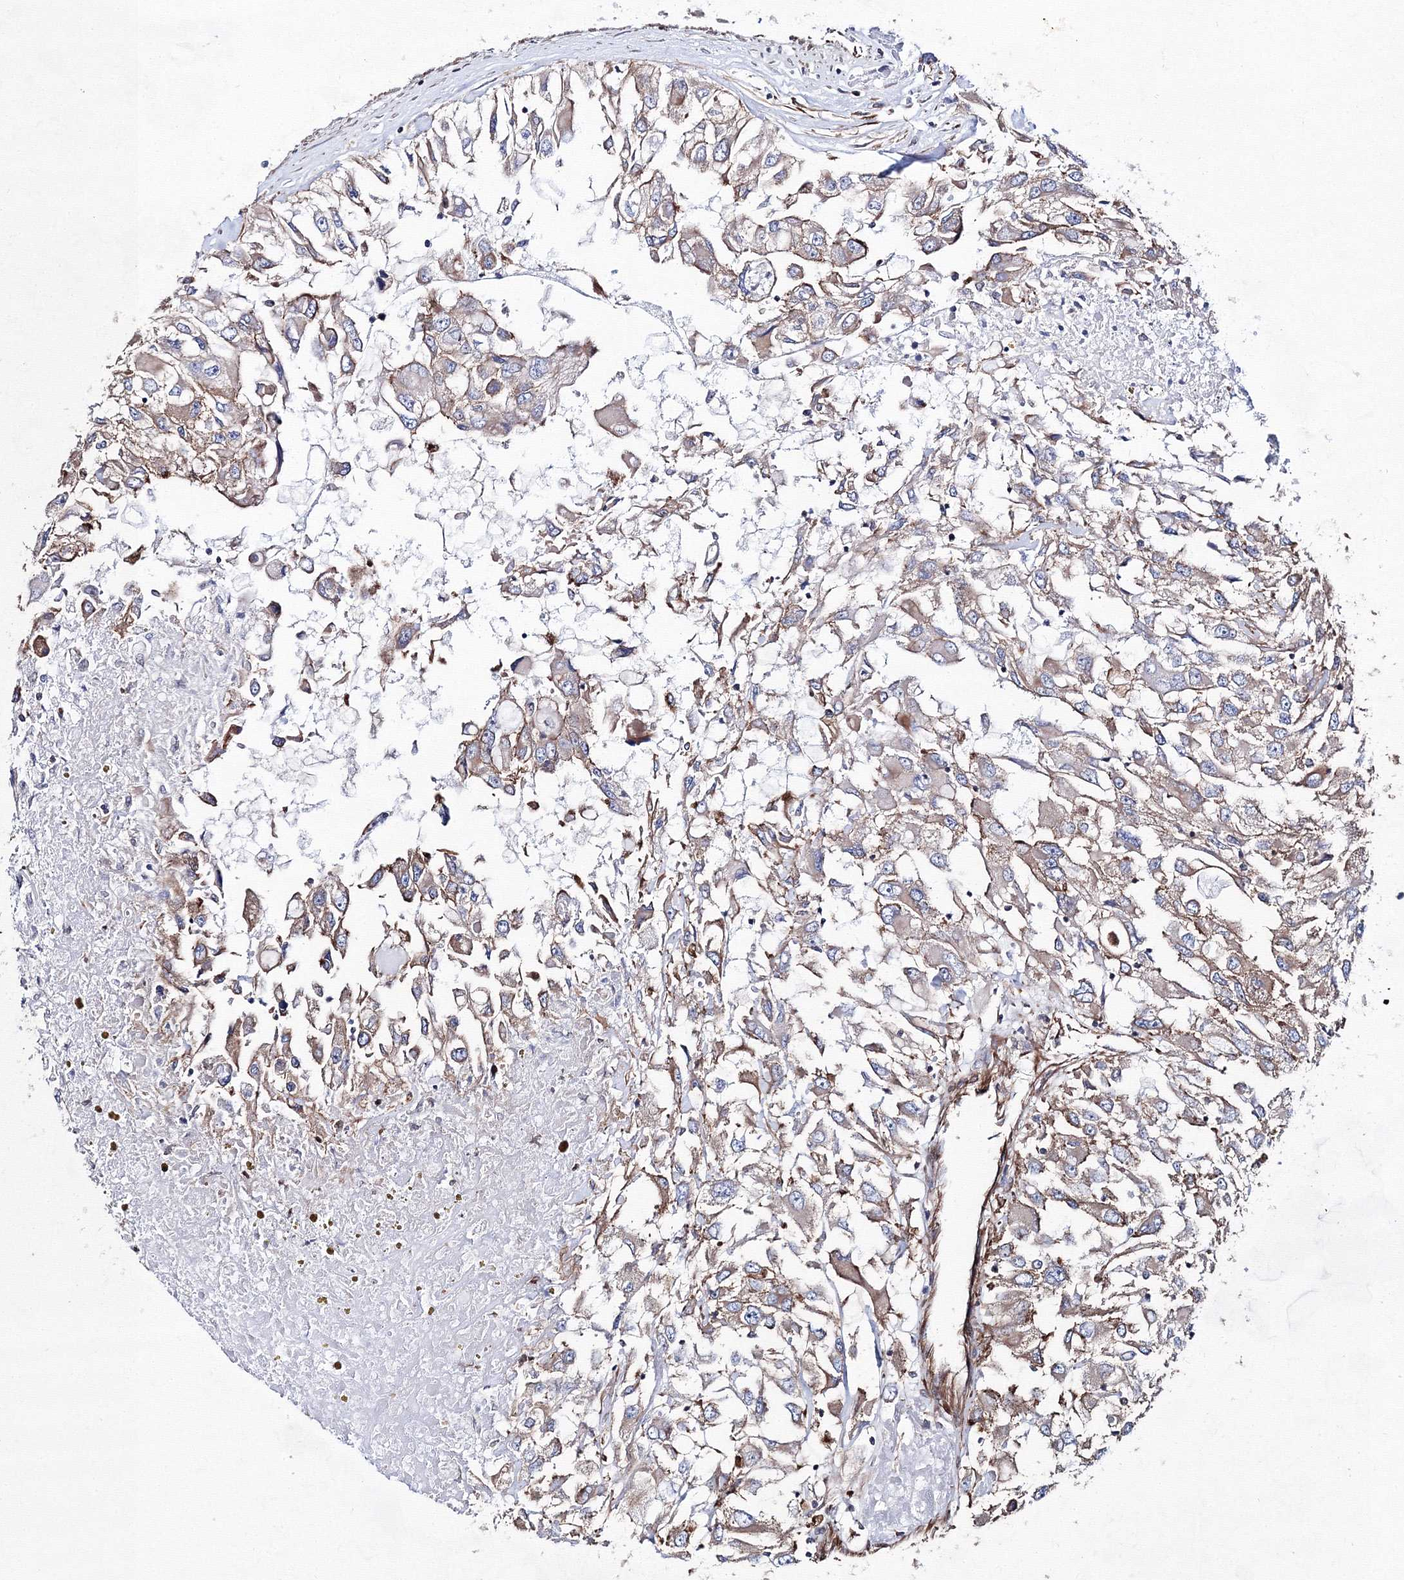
{"staining": {"intensity": "weak", "quantity": "<25%", "location": "cytoplasmic/membranous"}, "tissue": "renal cancer", "cell_type": "Tumor cells", "image_type": "cancer", "snomed": [{"axis": "morphology", "description": "Adenocarcinoma, NOS"}, {"axis": "topography", "description": "Kidney"}], "caption": "The photomicrograph shows no significant positivity in tumor cells of adenocarcinoma (renal).", "gene": "ANKRD37", "patient": {"sex": "female", "age": 52}}